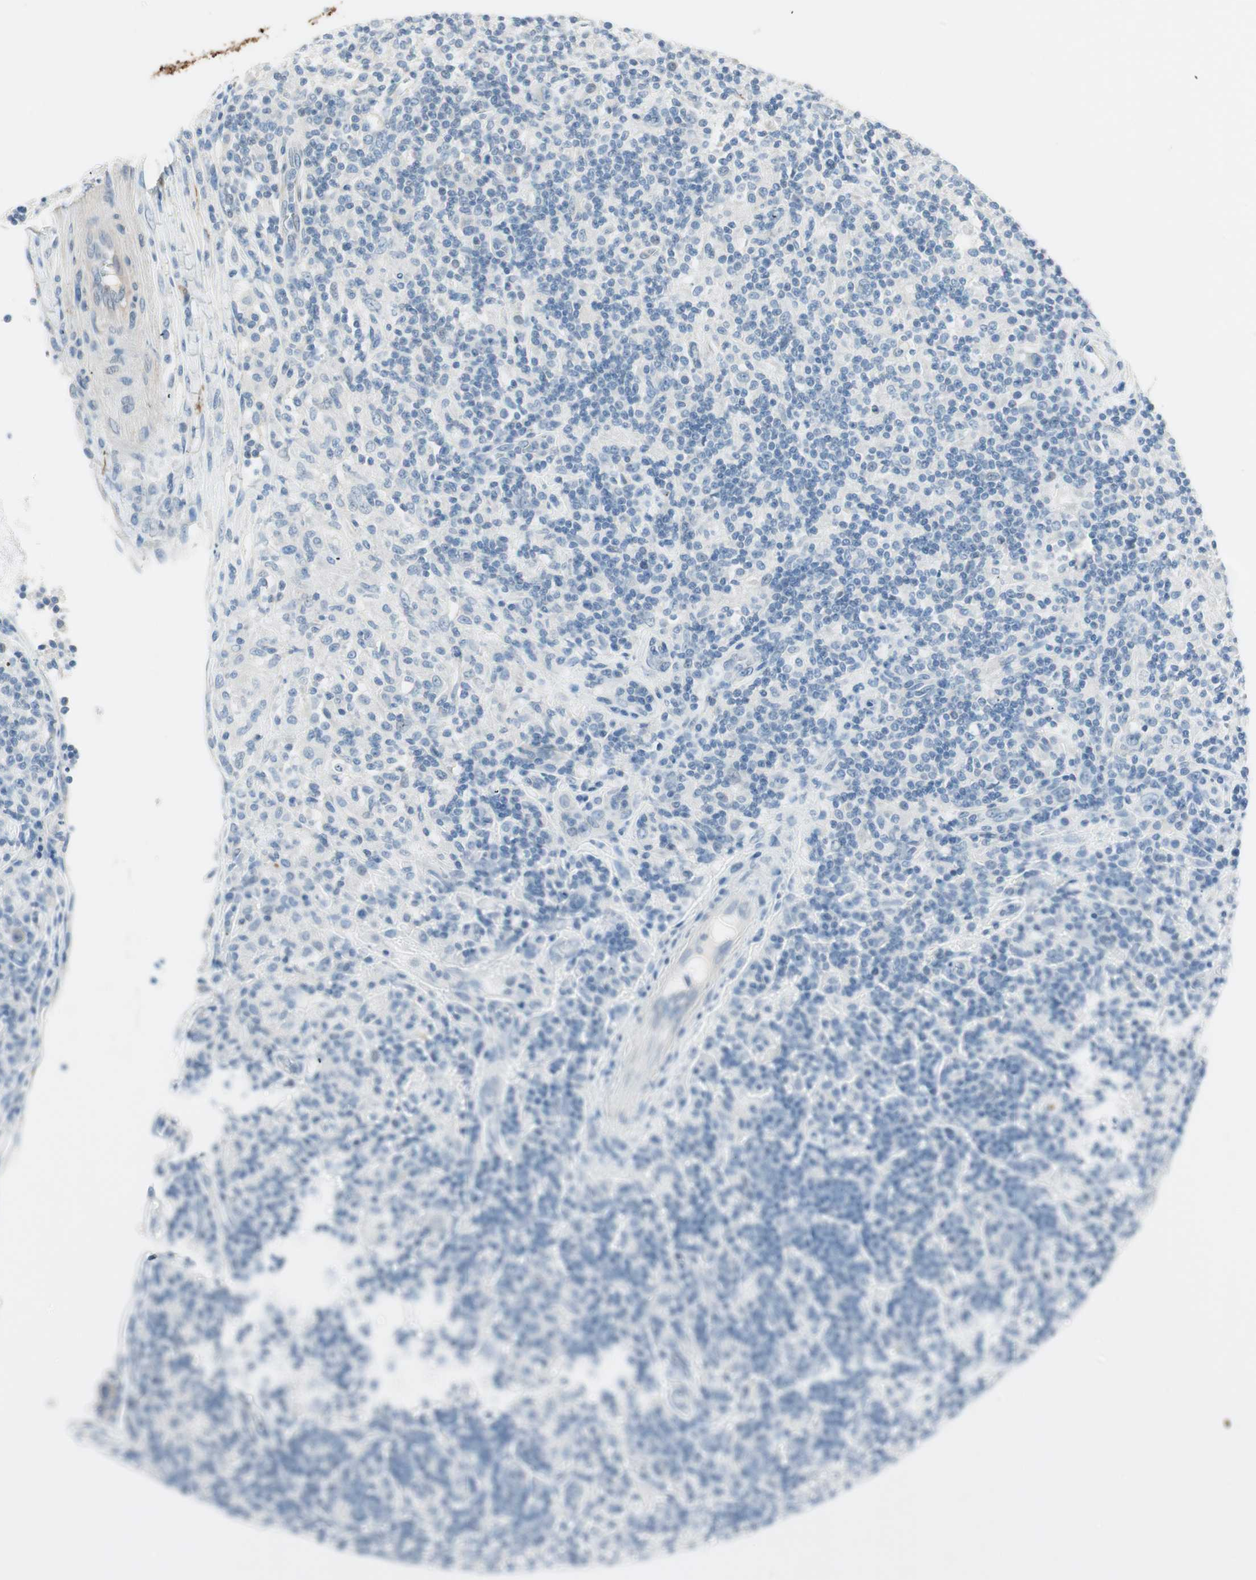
{"staining": {"intensity": "negative", "quantity": "none", "location": "none"}, "tissue": "lymphoma", "cell_type": "Tumor cells", "image_type": "cancer", "snomed": [{"axis": "morphology", "description": "Hodgkin's disease, NOS"}, {"axis": "topography", "description": "Lymph node"}], "caption": "The image reveals no staining of tumor cells in Hodgkin's disease.", "gene": "GNAO1", "patient": {"sex": "male", "age": 70}}